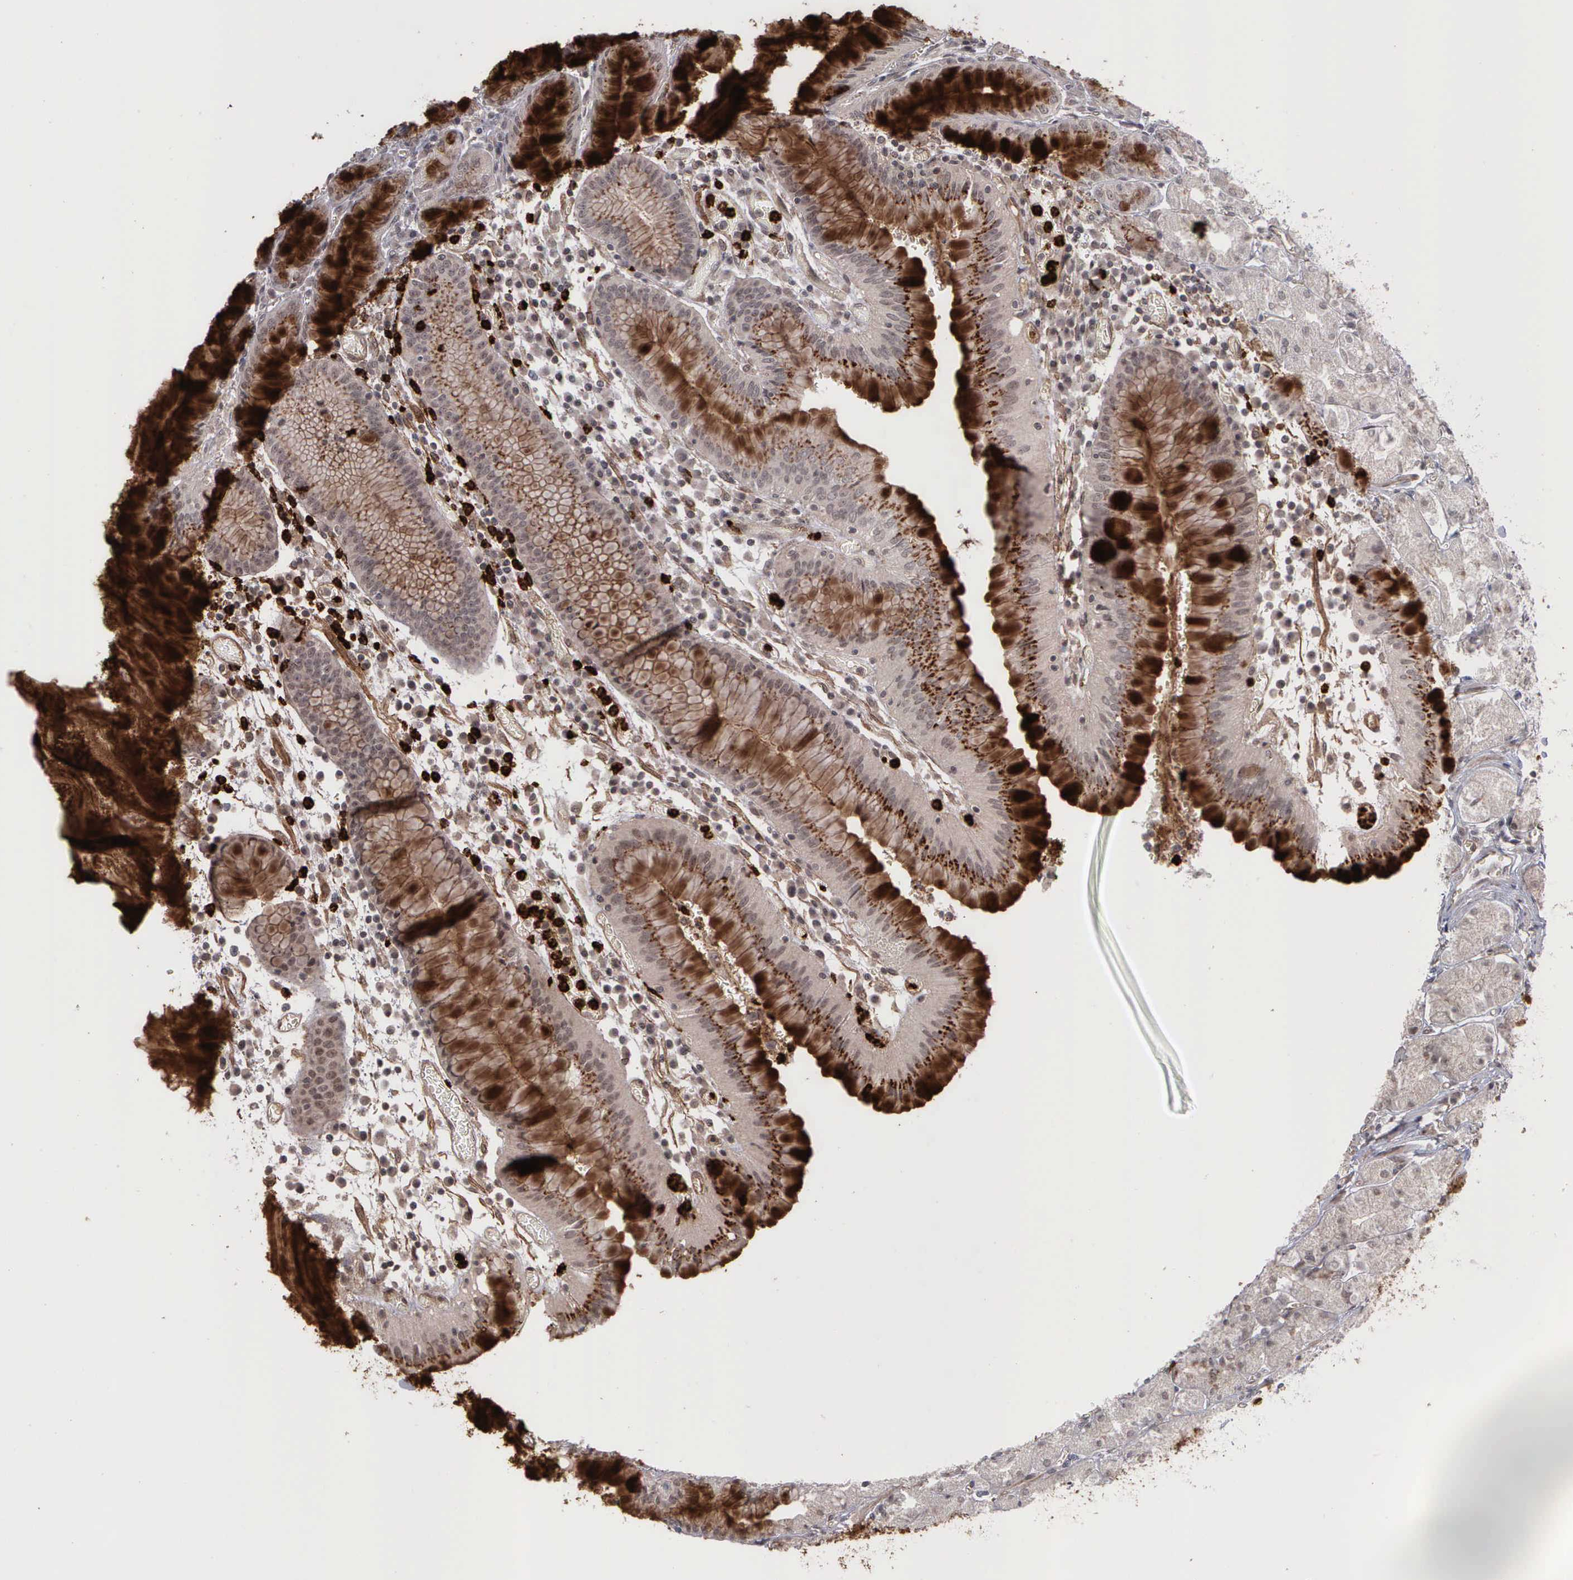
{"staining": {"intensity": "moderate", "quantity": "25%-75%", "location": "cytoplasmic/membranous"}, "tissue": "stomach", "cell_type": "Glandular cells", "image_type": "normal", "snomed": [{"axis": "morphology", "description": "Normal tissue, NOS"}, {"axis": "topography", "description": "Stomach, lower"}], "caption": "A micrograph of stomach stained for a protein shows moderate cytoplasmic/membranous brown staining in glandular cells.", "gene": "MMP9", "patient": {"sex": "female", "age": 73}}